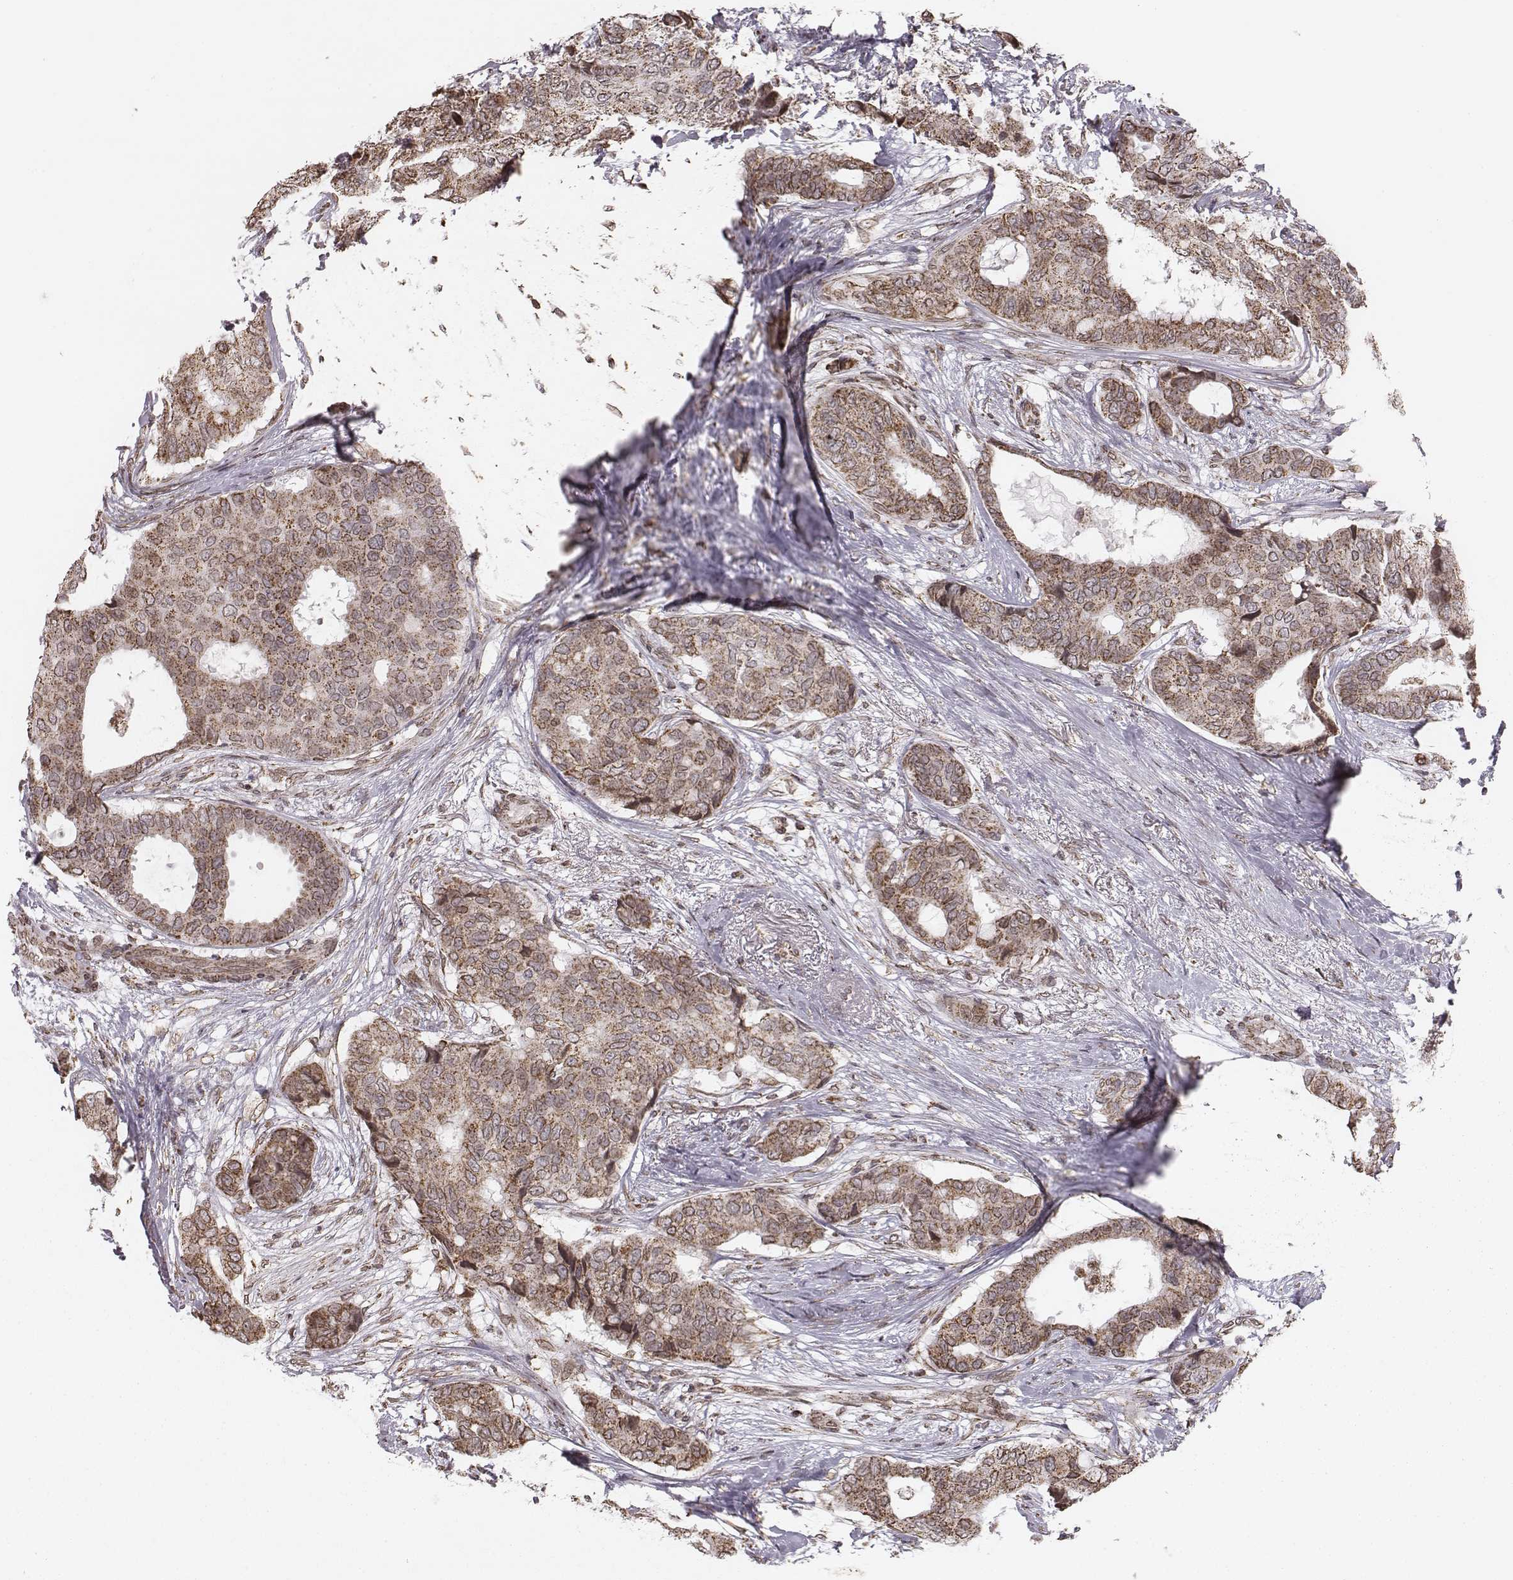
{"staining": {"intensity": "weak", "quantity": ">75%", "location": "cytoplasmic/membranous"}, "tissue": "breast cancer", "cell_type": "Tumor cells", "image_type": "cancer", "snomed": [{"axis": "morphology", "description": "Duct carcinoma"}, {"axis": "topography", "description": "Breast"}], "caption": "Immunohistochemistry of breast cancer exhibits low levels of weak cytoplasmic/membranous expression in about >75% of tumor cells. The staining was performed using DAB to visualize the protein expression in brown, while the nuclei were stained in blue with hematoxylin (Magnification: 20x).", "gene": "ACOT2", "patient": {"sex": "female", "age": 75}}